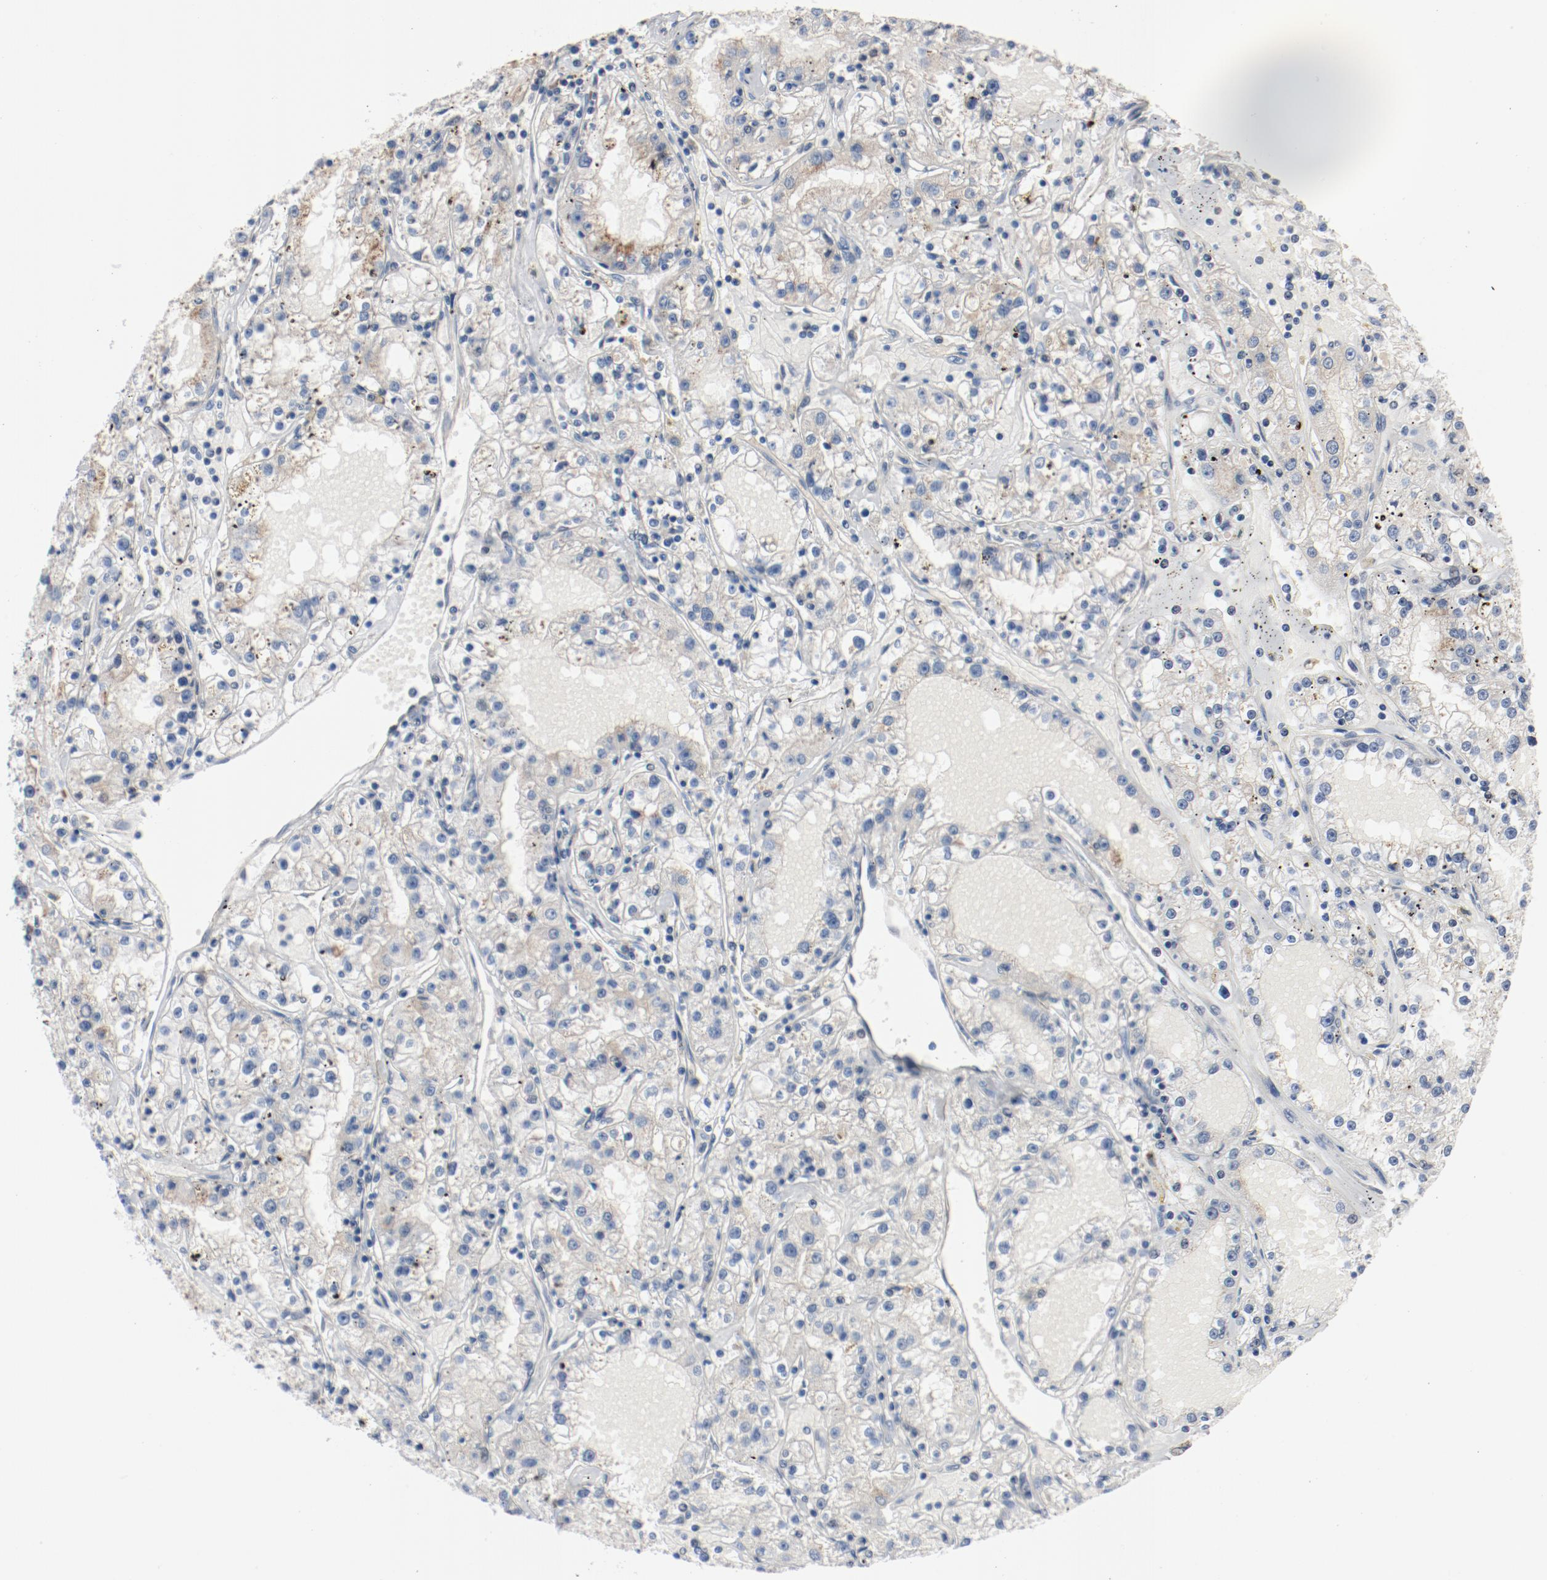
{"staining": {"intensity": "negative", "quantity": "none", "location": "none"}, "tissue": "renal cancer", "cell_type": "Tumor cells", "image_type": "cancer", "snomed": [{"axis": "morphology", "description": "Adenocarcinoma, NOS"}, {"axis": "topography", "description": "Kidney"}], "caption": "The micrograph exhibits no significant staining in tumor cells of renal cancer.", "gene": "FOXP1", "patient": {"sex": "male", "age": 56}}